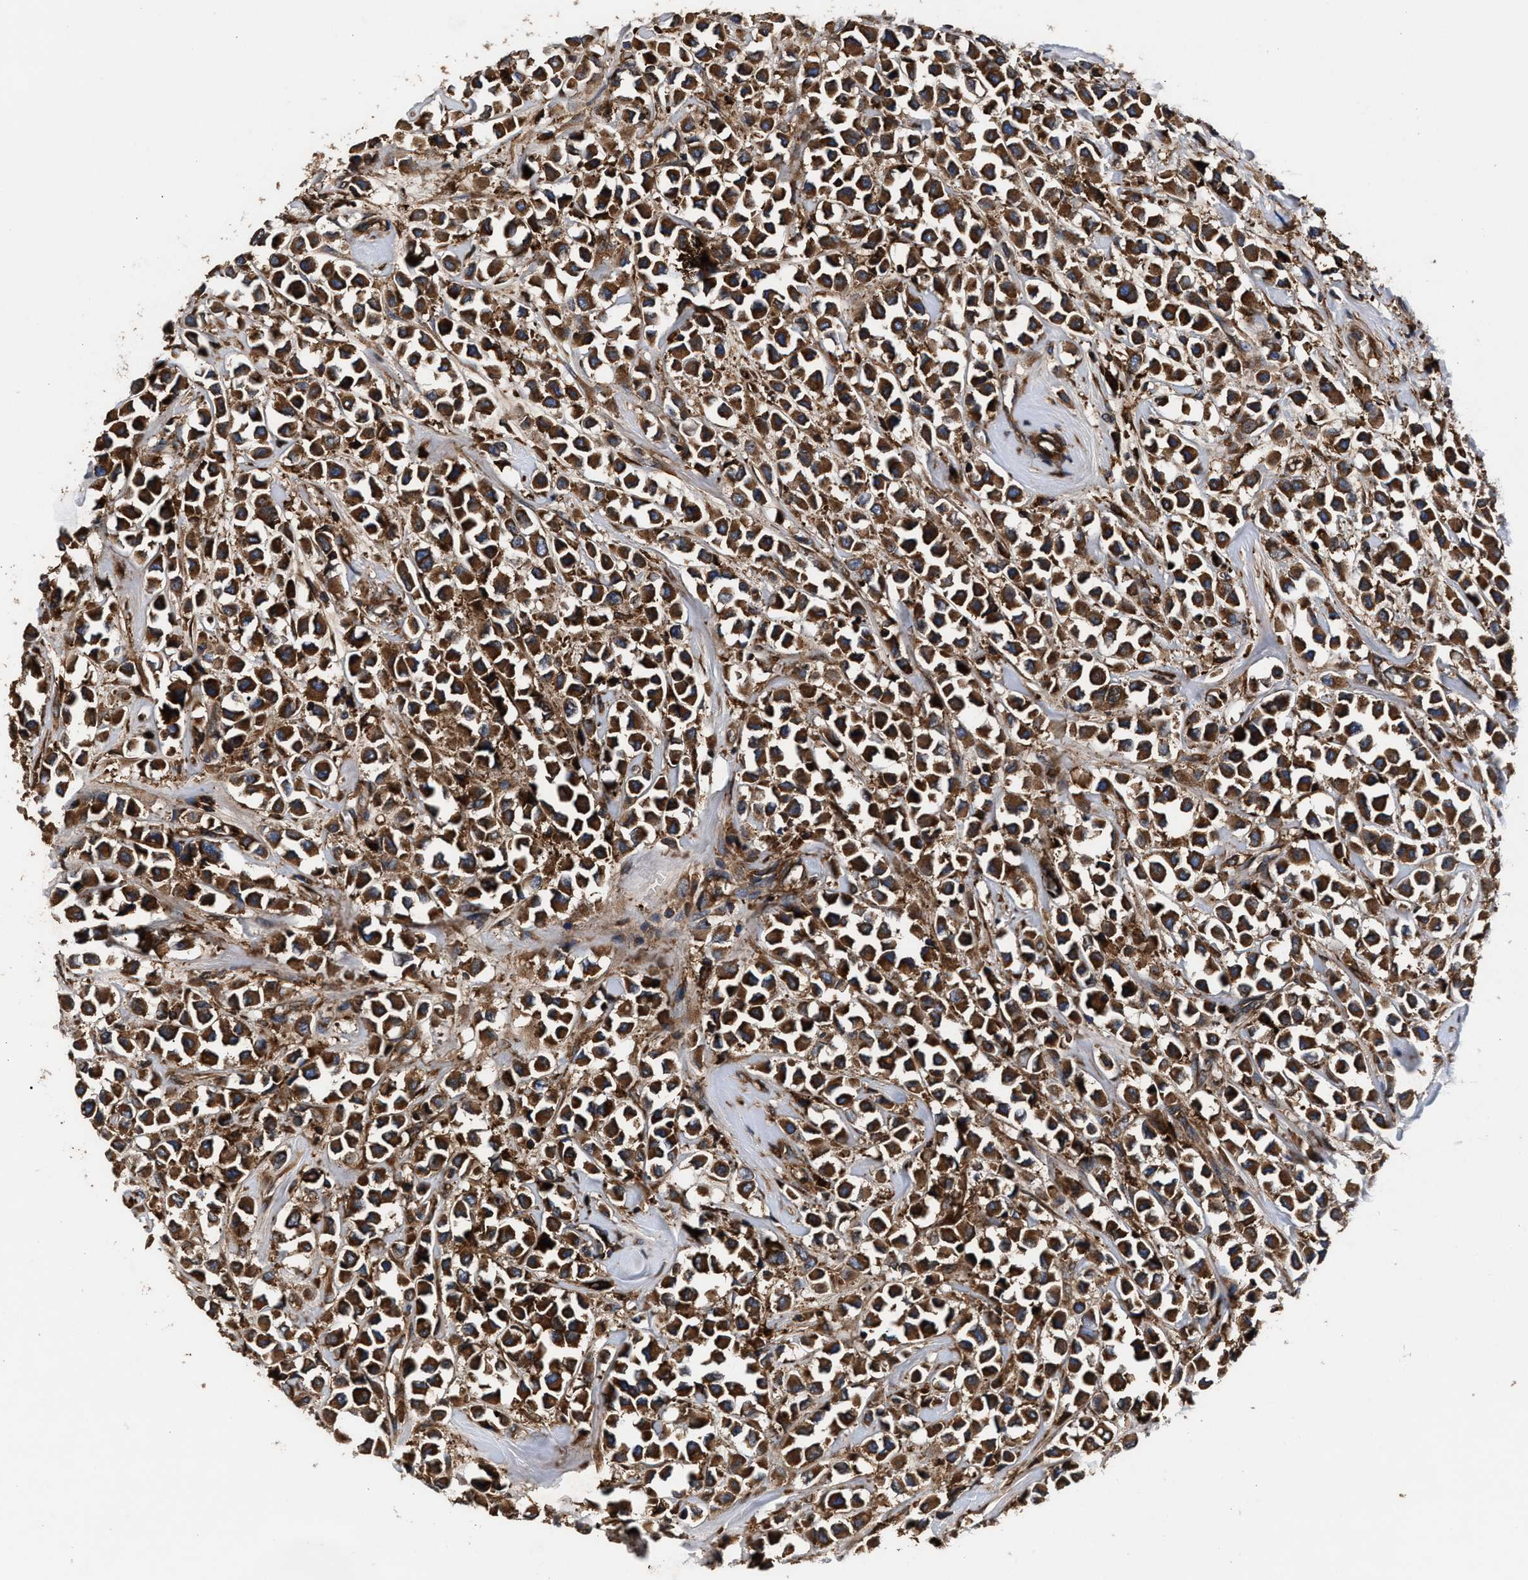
{"staining": {"intensity": "strong", "quantity": ">75%", "location": "cytoplasmic/membranous"}, "tissue": "breast cancer", "cell_type": "Tumor cells", "image_type": "cancer", "snomed": [{"axis": "morphology", "description": "Duct carcinoma"}, {"axis": "topography", "description": "Breast"}], "caption": "DAB (3,3'-diaminobenzidine) immunohistochemical staining of human breast cancer reveals strong cytoplasmic/membranous protein expression in approximately >75% of tumor cells.", "gene": "KYAT1", "patient": {"sex": "female", "age": 61}}